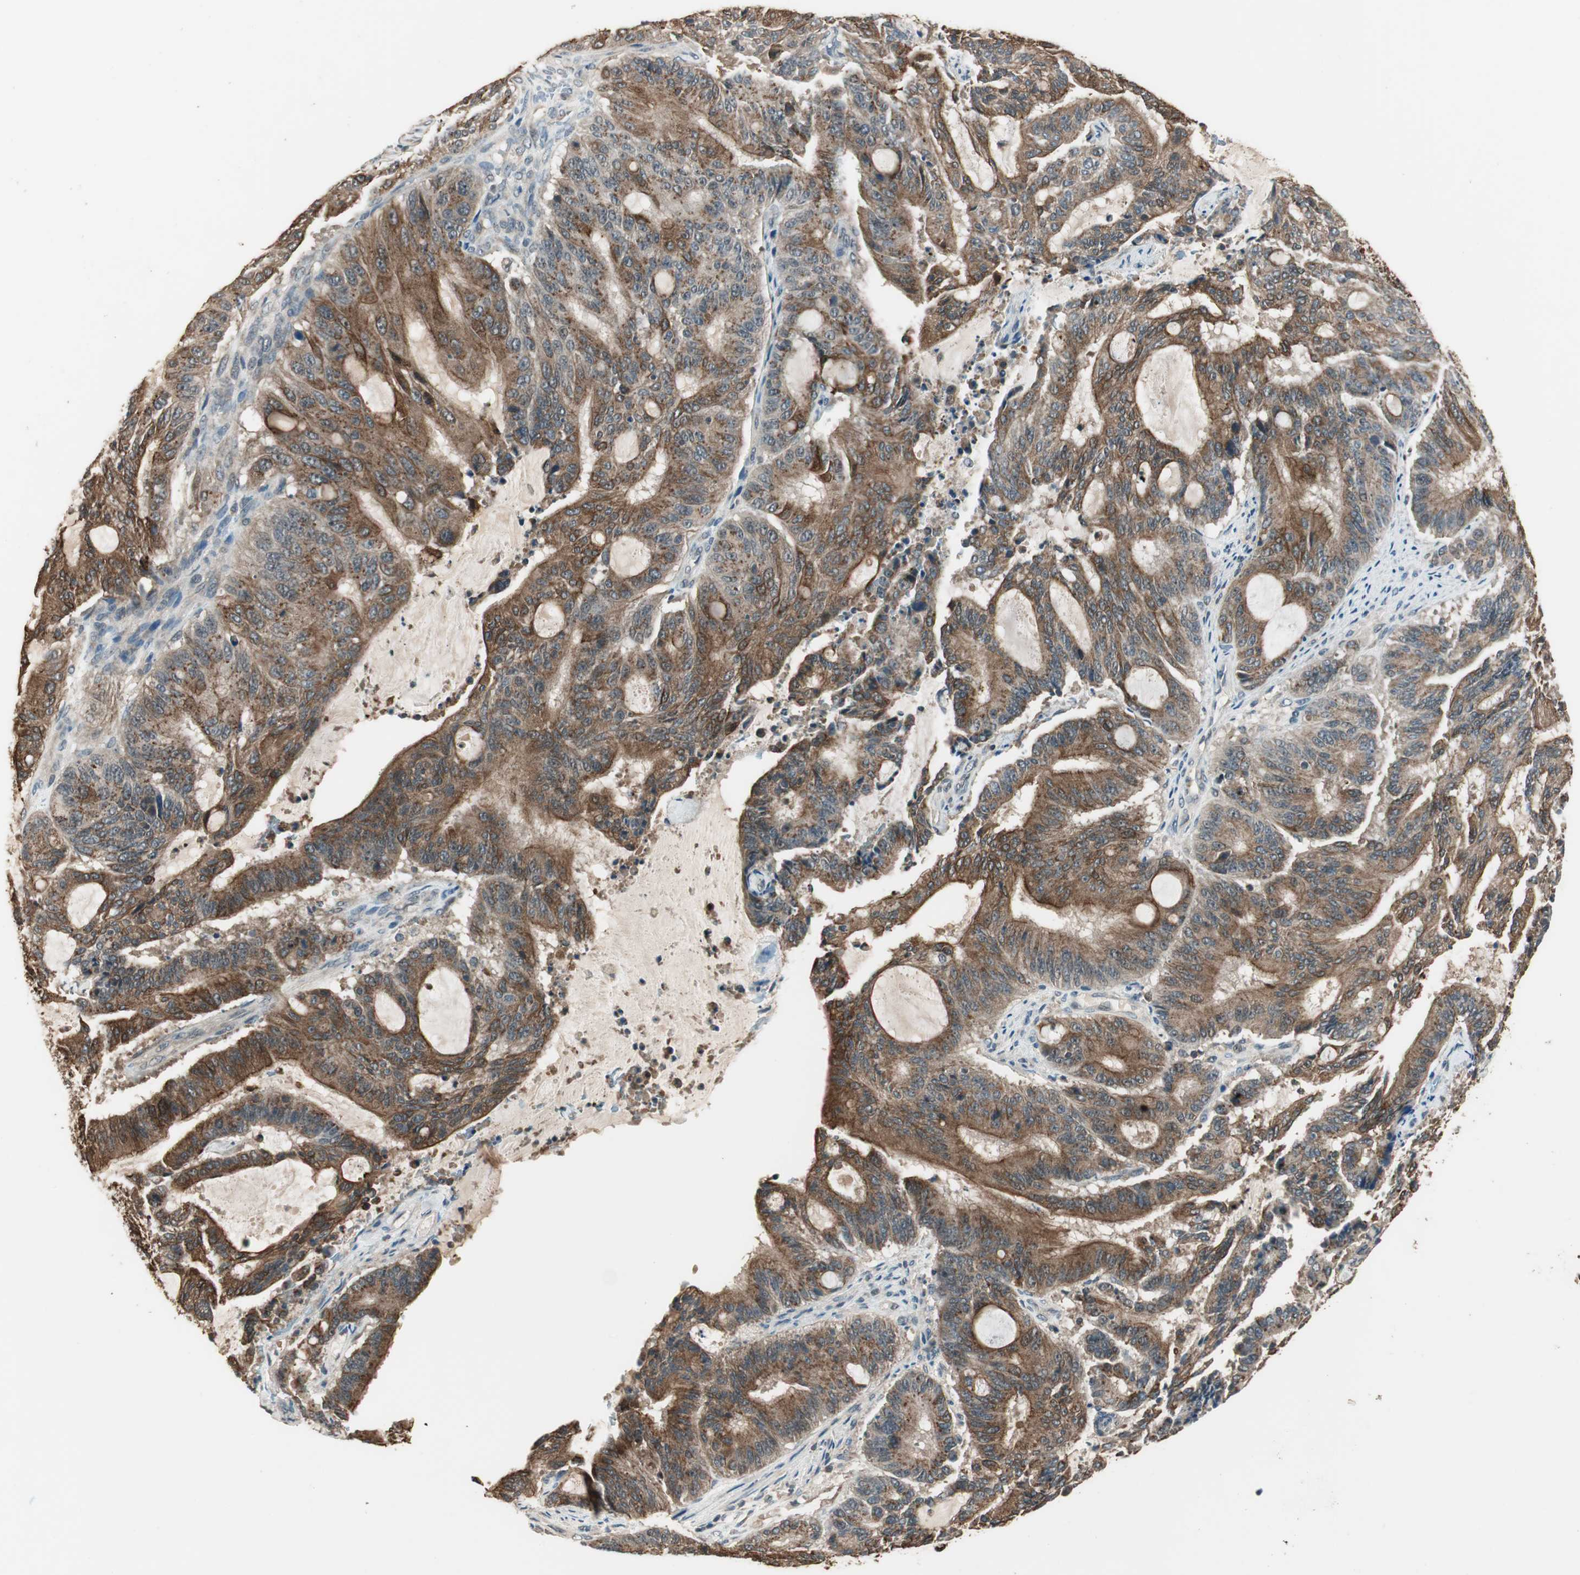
{"staining": {"intensity": "strong", "quantity": ">75%", "location": "cytoplasmic/membranous"}, "tissue": "liver cancer", "cell_type": "Tumor cells", "image_type": "cancer", "snomed": [{"axis": "morphology", "description": "Cholangiocarcinoma"}, {"axis": "topography", "description": "Liver"}], "caption": "Human liver cancer stained with a protein marker reveals strong staining in tumor cells.", "gene": "TRIM21", "patient": {"sex": "female", "age": 73}}